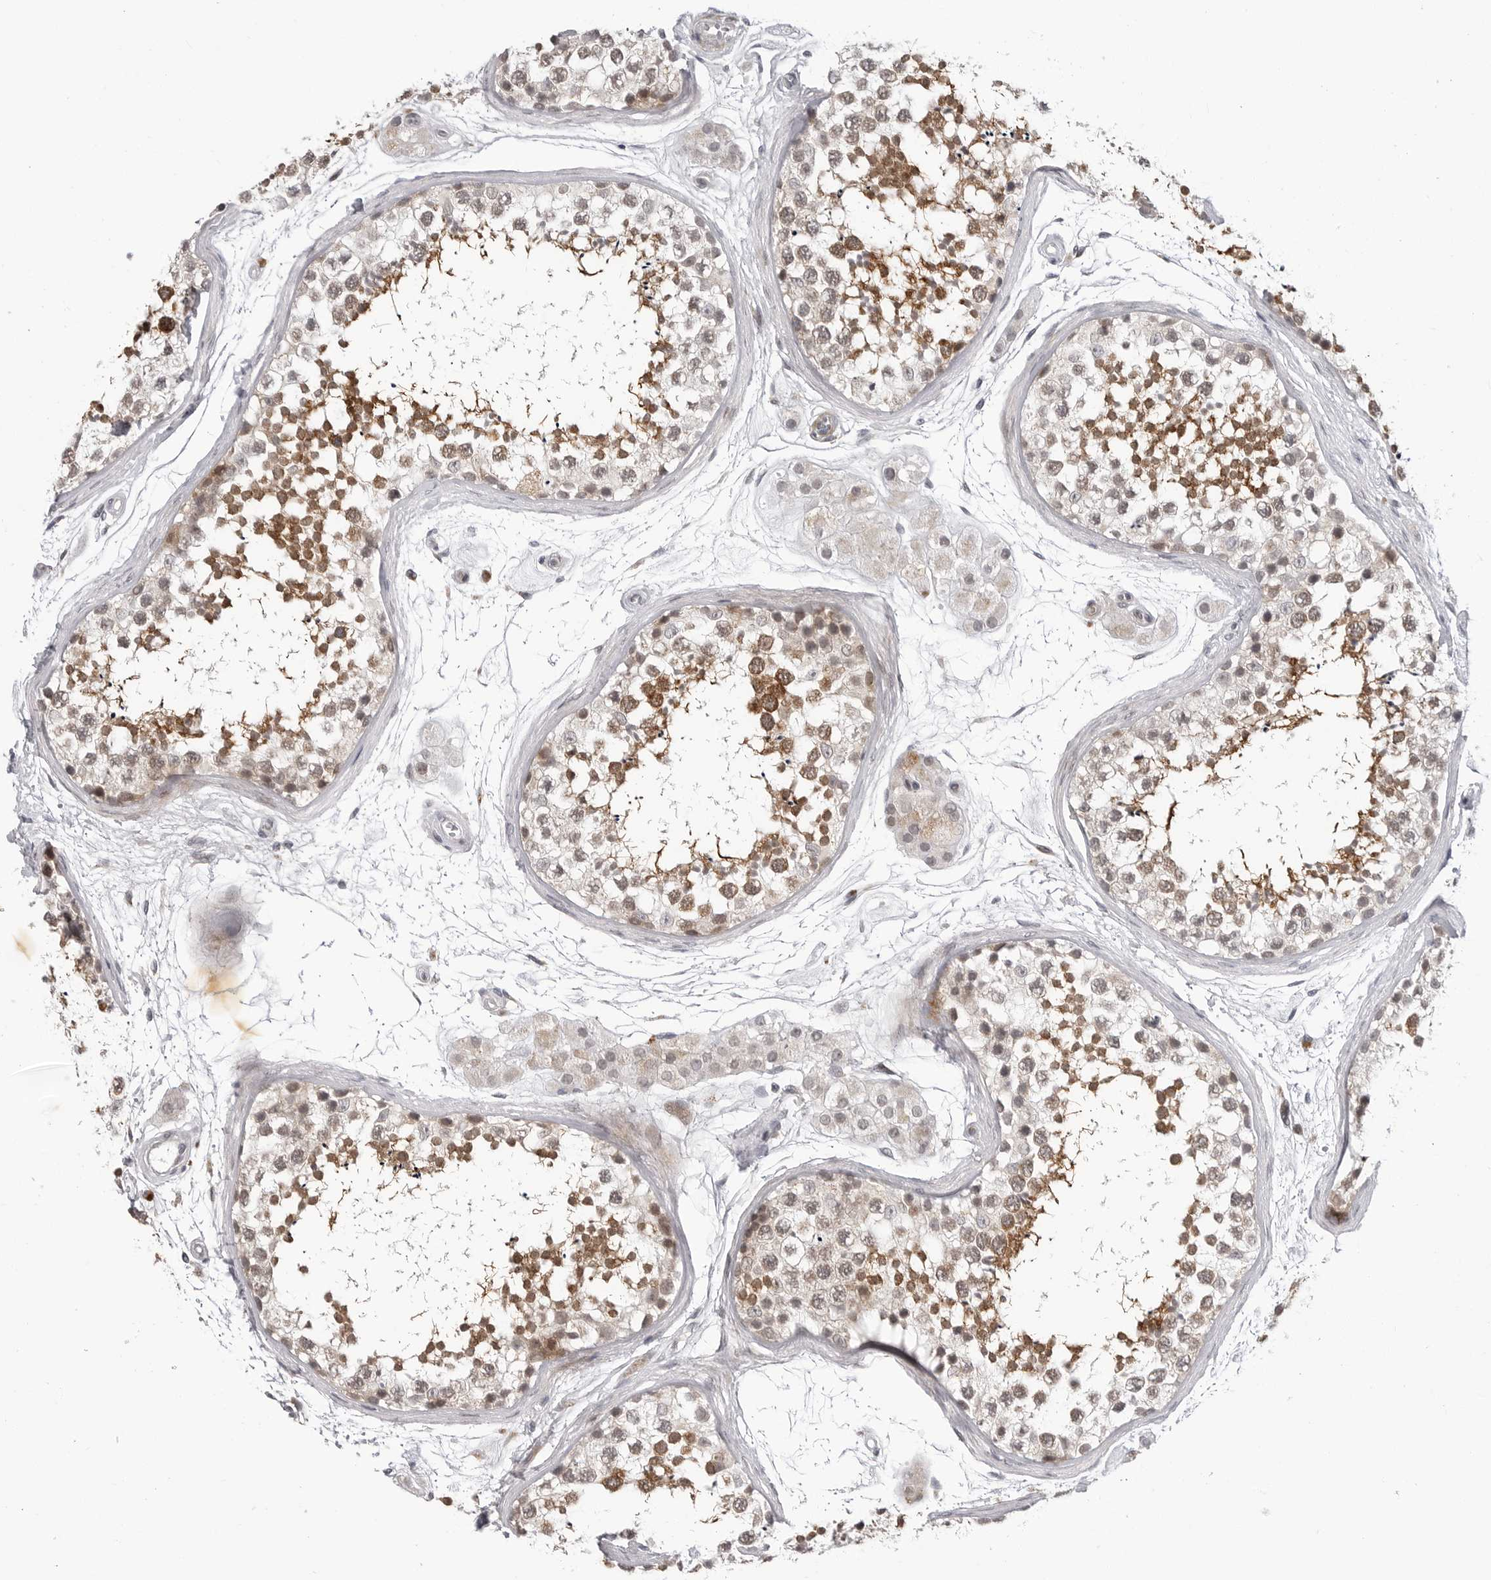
{"staining": {"intensity": "moderate", "quantity": "25%-75%", "location": "cytoplasmic/membranous"}, "tissue": "testis", "cell_type": "Cells in seminiferous ducts", "image_type": "normal", "snomed": [{"axis": "morphology", "description": "Normal tissue, NOS"}, {"axis": "topography", "description": "Testis"}], "caption": "Protein staining by immunohistochemistry displays moderate cytoplasmic/membranous staining in about 25%-75% of cells in seminiferous ducts in unremarkable testis. Ihc stains the protein in brown and the nuclei are stained blue.", "gene": "ADAMTS5", "patient": {"sex": "male", "age": 56}}